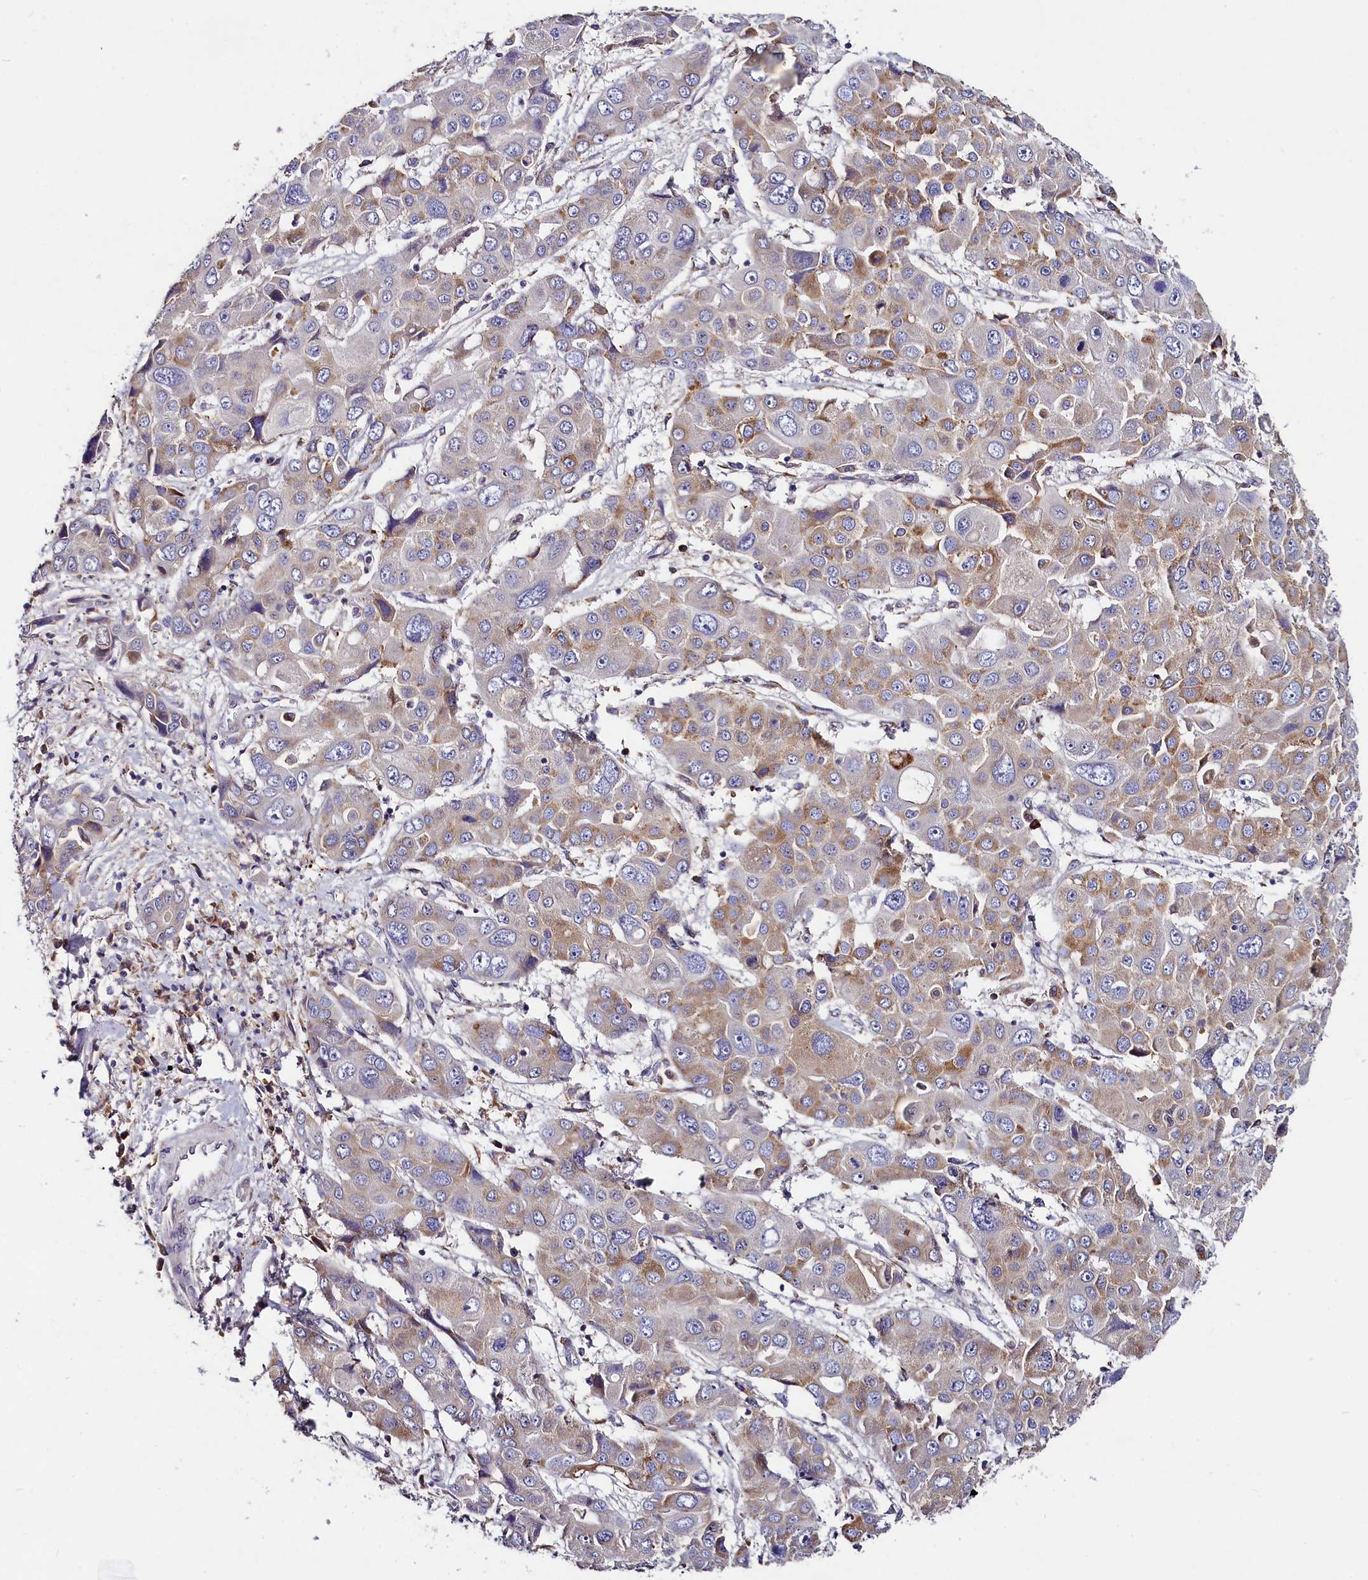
{"staining": {"intensity": "moderate", "quantity": "<25%", "location": "cytoplasmic/membranous"}, "tissue": "liver cancer", "cell_type": "Tumor cells", "image_type": "cancer", "snomed": [{"axis": "morphology", "description": "Cholangiocarcinoma"}, {"axis": "topography", "description": "Liver"}], "caption": "A photomicrograph of cholangiocarcinoma (liver) stained for a protein exhibits moderate cytoplasmic/membranous brown staining in tumor cells.", "gene": "ST7L", "patient": {"sex": "male", "age": 67}}